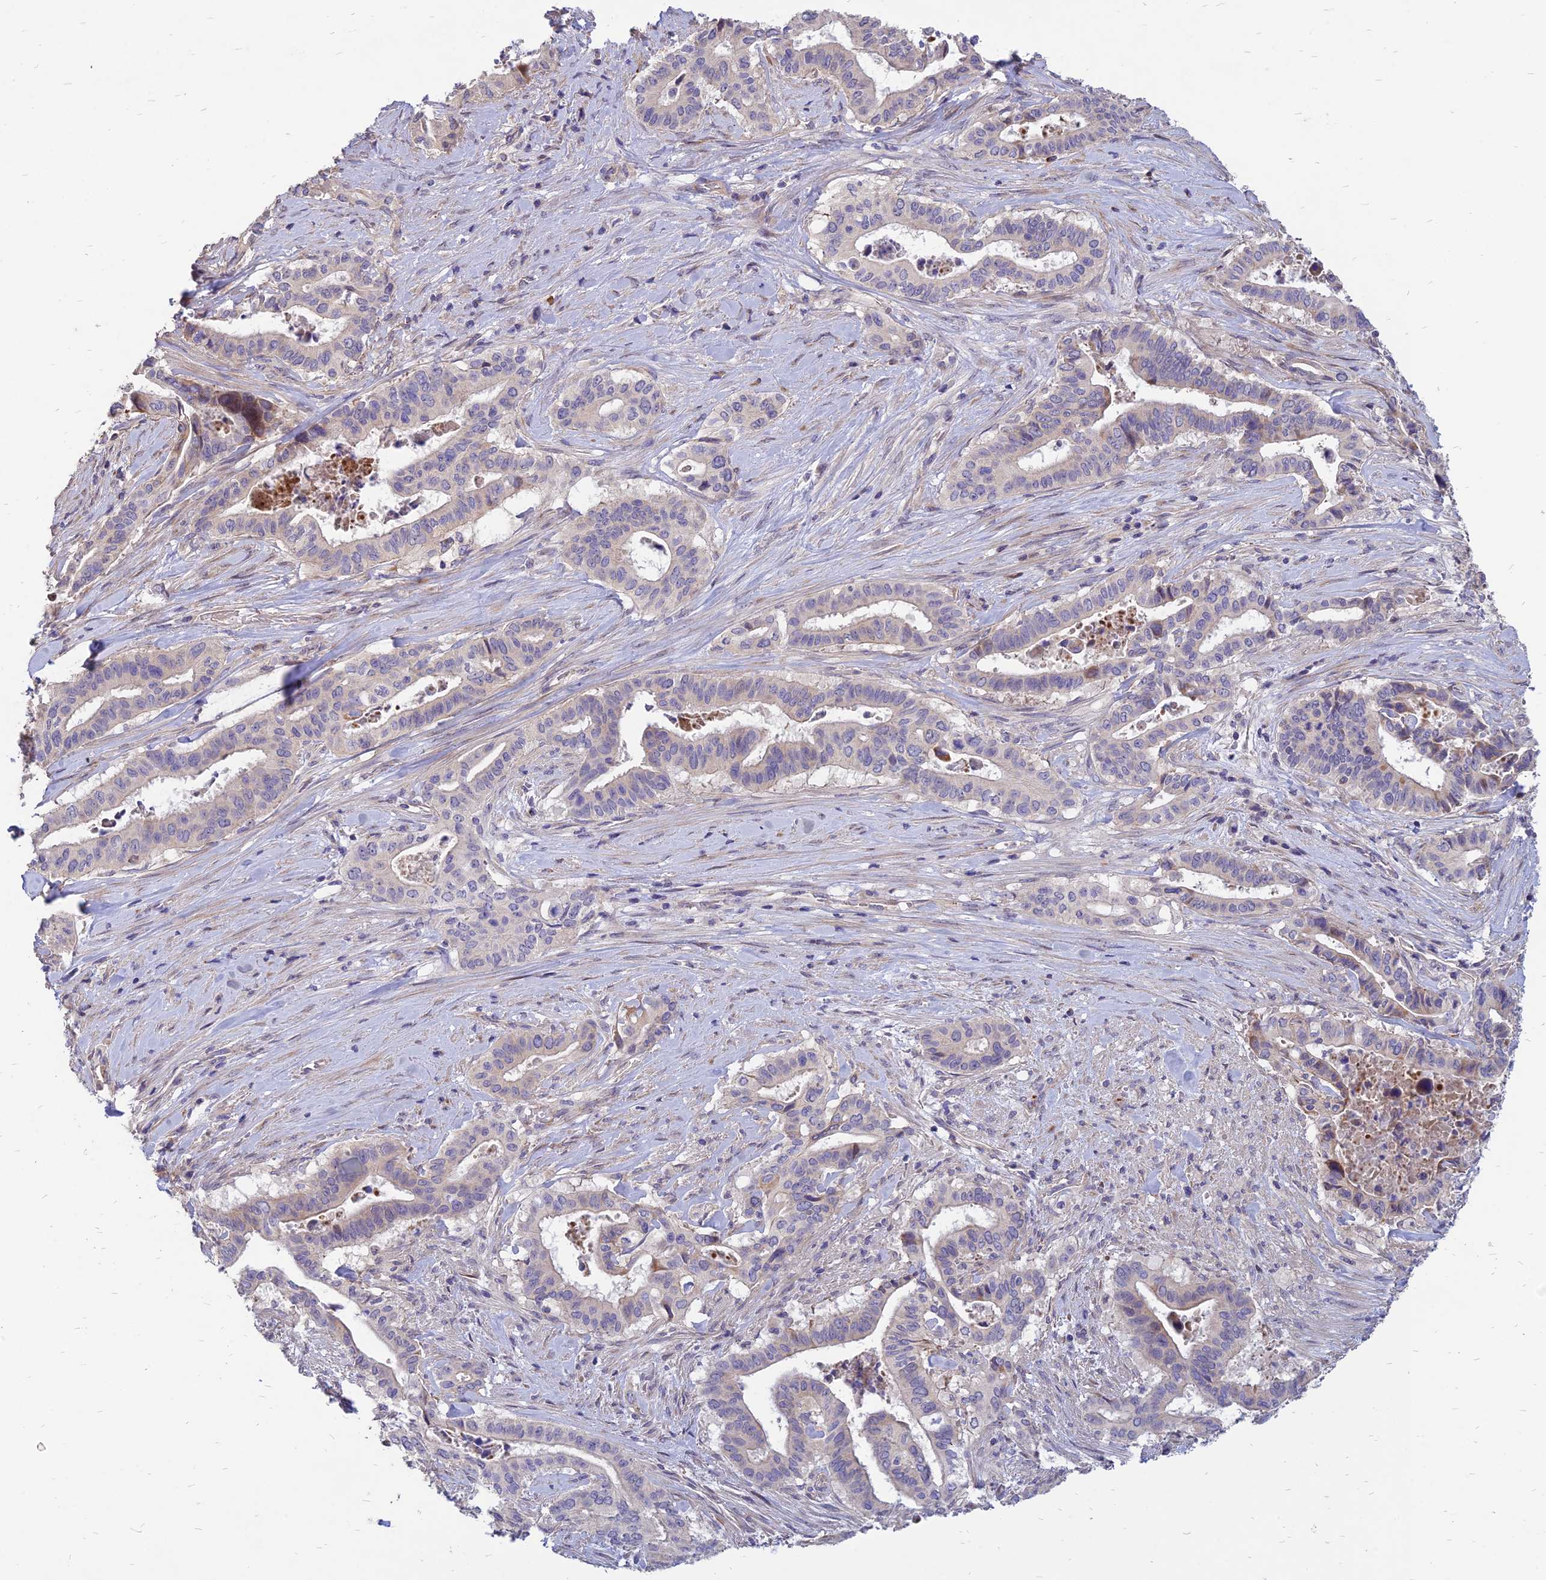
{"staining": {"intensity": "negative", "quantity": "none", "location": "none"}, "tissue": "pancreatic cancer", "cell_type": "Tumor cells", "image_type": "cancer", "snomed": [{"axis": "morphology", "description": "Adenocarcinoma, NOS"}, {"axis": "topography", "description": "Pancreas"}], "caption": "Tumor cells show no significant staining in pancreatic cancer (adenocarcinoma). (Brightfield microscopy of DAB (3,3'-diaminobenzidine) IHC at high magnification).", "gene": "ST3GAL6", "patient": {"sex": "female", "age": 77}}